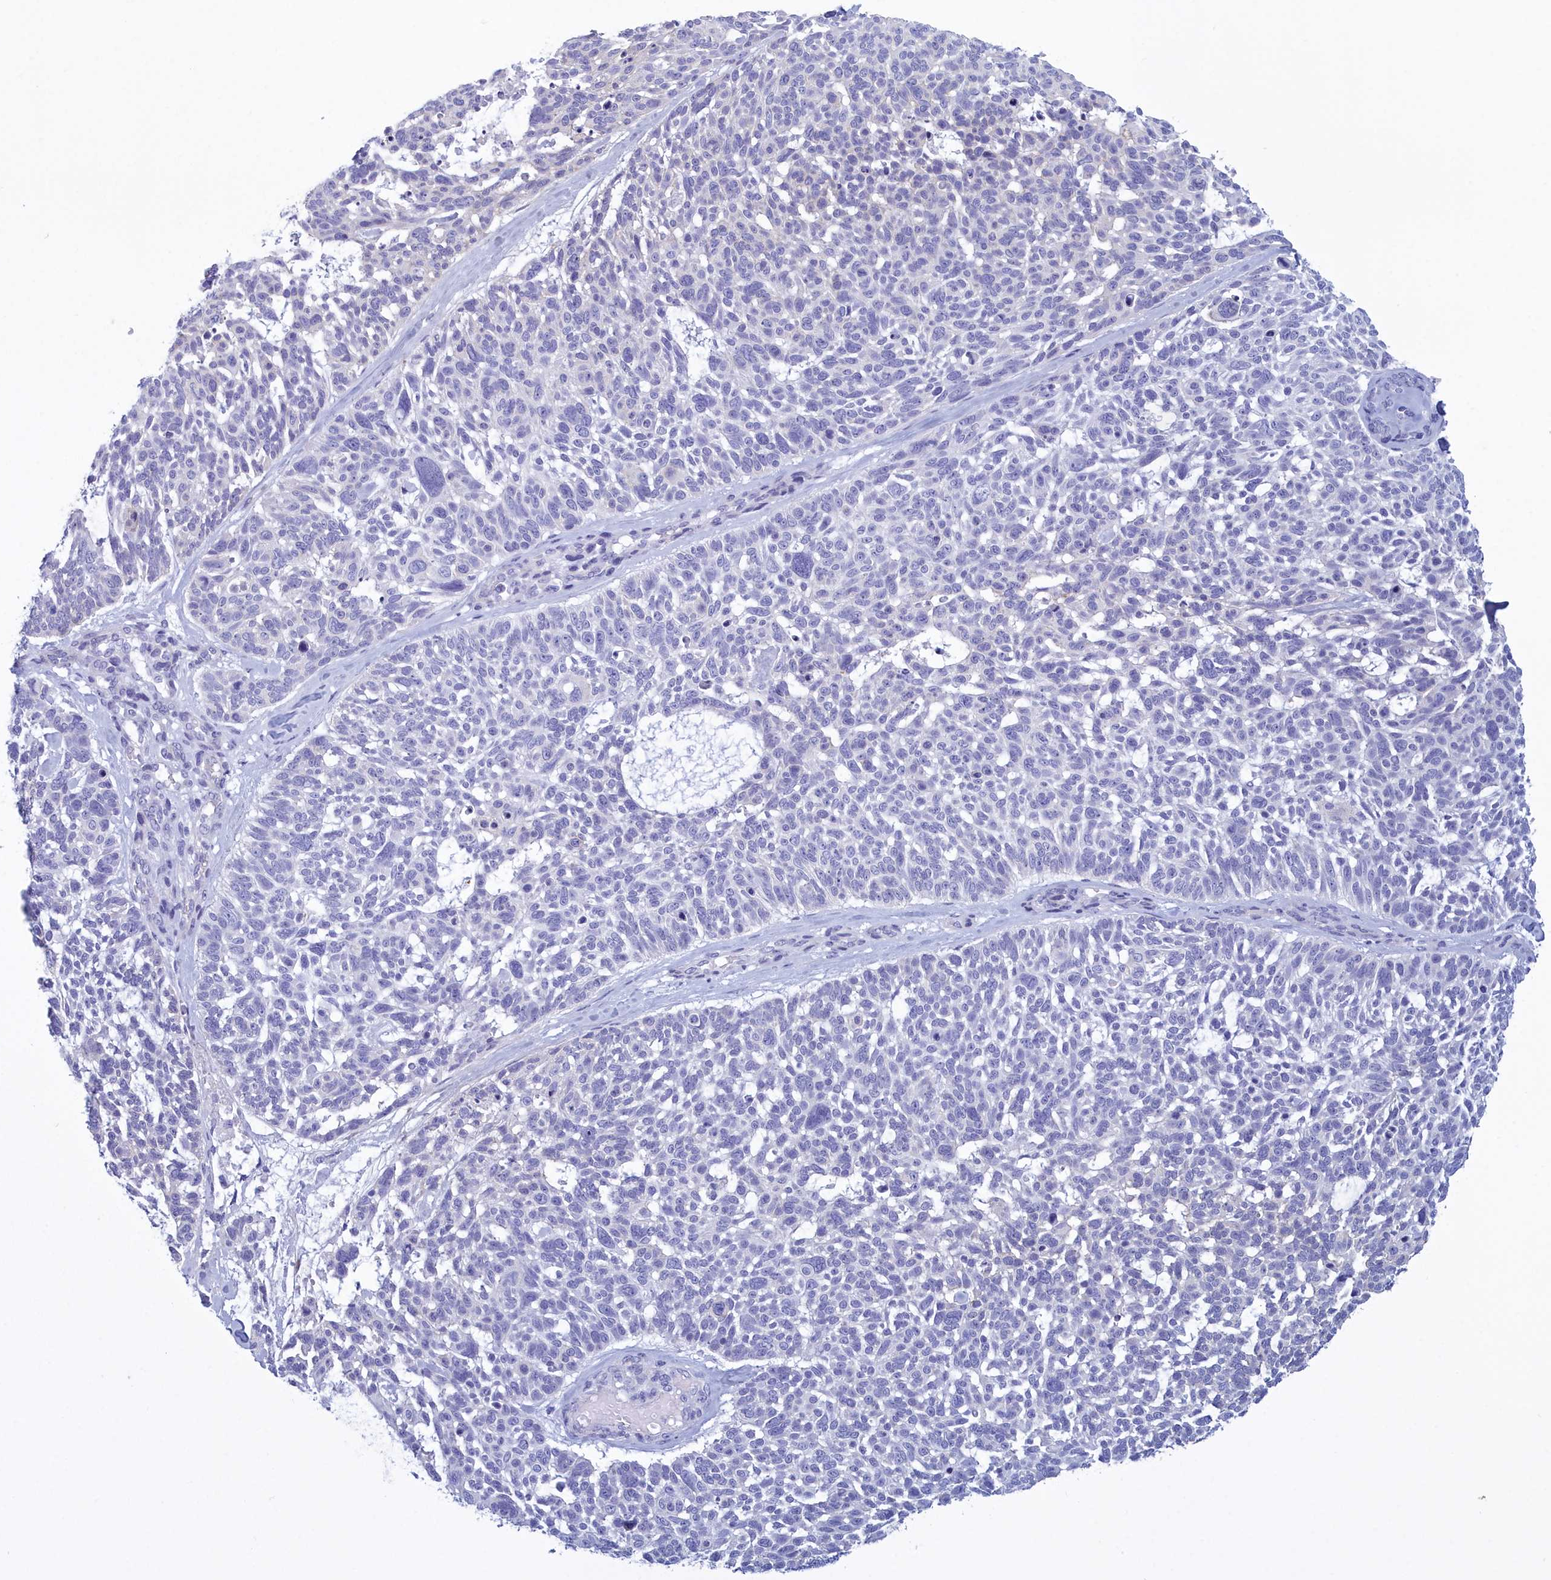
{"staining": {"intensity": "negative", "quantity": "none", "location": "none"}, "tissue": "skin cancer", "cell_type": "Tumor cells", "image_type": "cancer", "snomed": [{"axis": "morphology", "description": "Basal cell carcinoma"}, {"axis": "topography", "description": "Skin"}], "caption": "Immunohistochemistry (IHC) micrograph of human basal cell carcinoma (skin) stained for a protein (brown), which shows no positivity in tumor cells.", "gene": "TMEM97", "patient": {"sex": "male", "age": 88}}